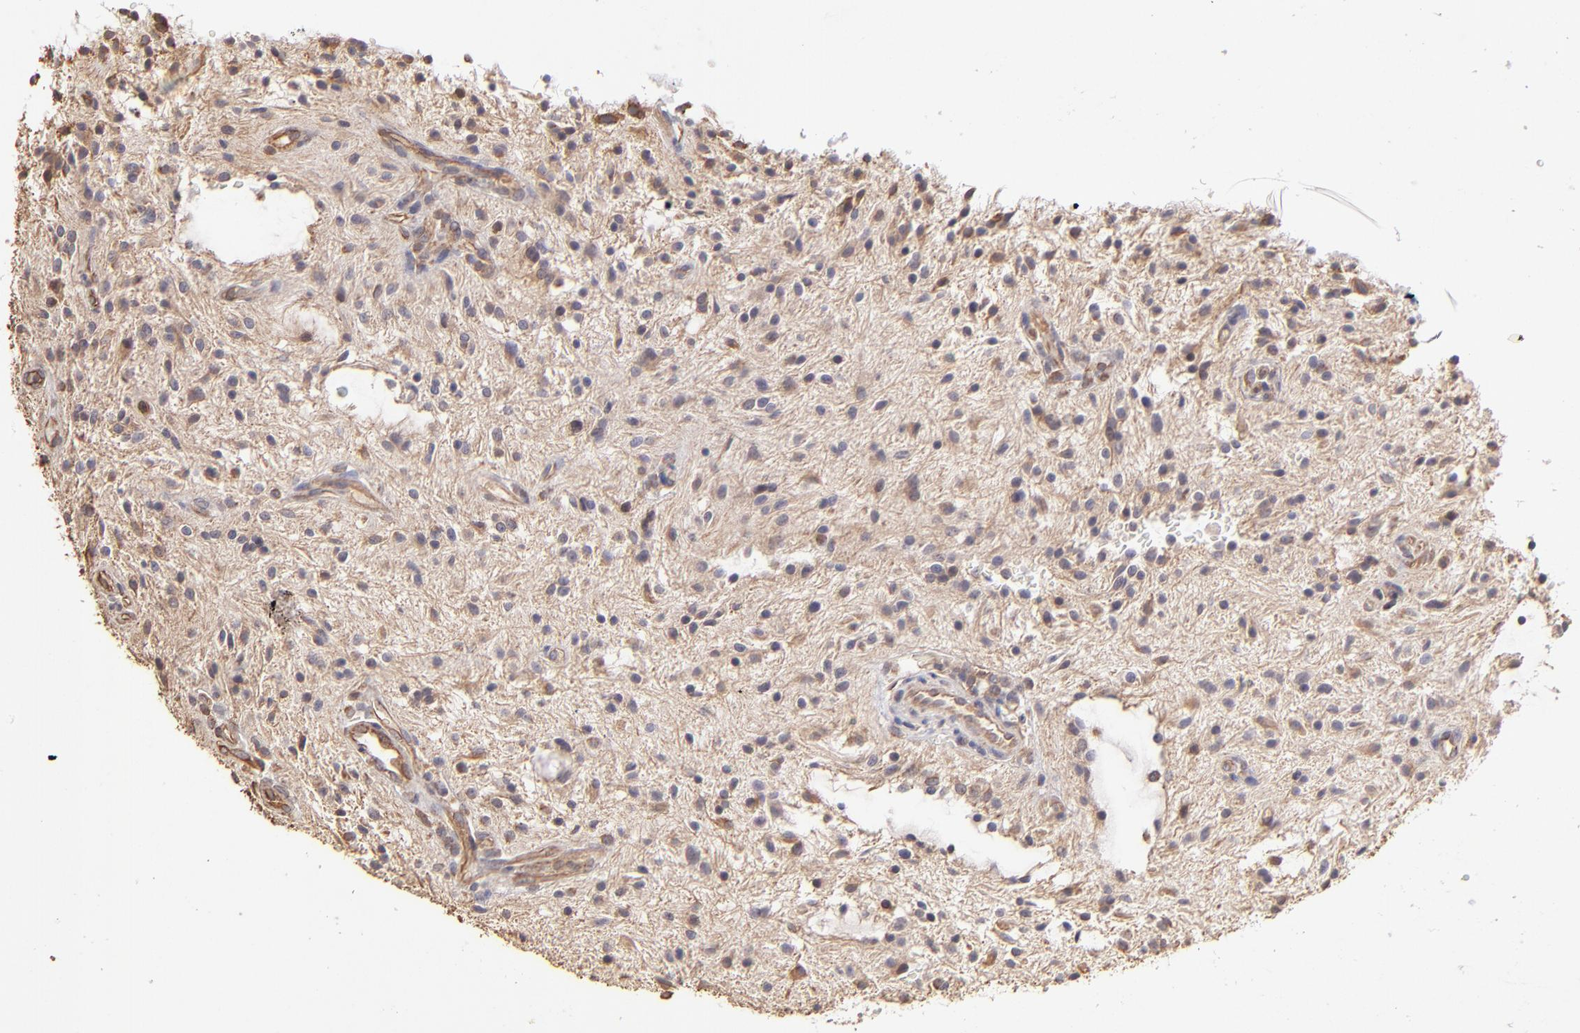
{"staining": {"intensity": "weak", "quantity": "<25%", "location": "cytoplasmic/membranous"}, "tissue": "glioma", "cell_type": "Tumor cells", "image_type": "cancer", "snomed": [{"axis": "morphology", "description": "Glioma, malignant, NOS"}, {"axis": "topography", "description": "Cerebellum"}], "caption": "IHC micrograph of glioma stained for a protein (brown), which shows no expression in tumor cells.", "gene": "ABCC1", "patient": {"sex": "female", "age": 10}}